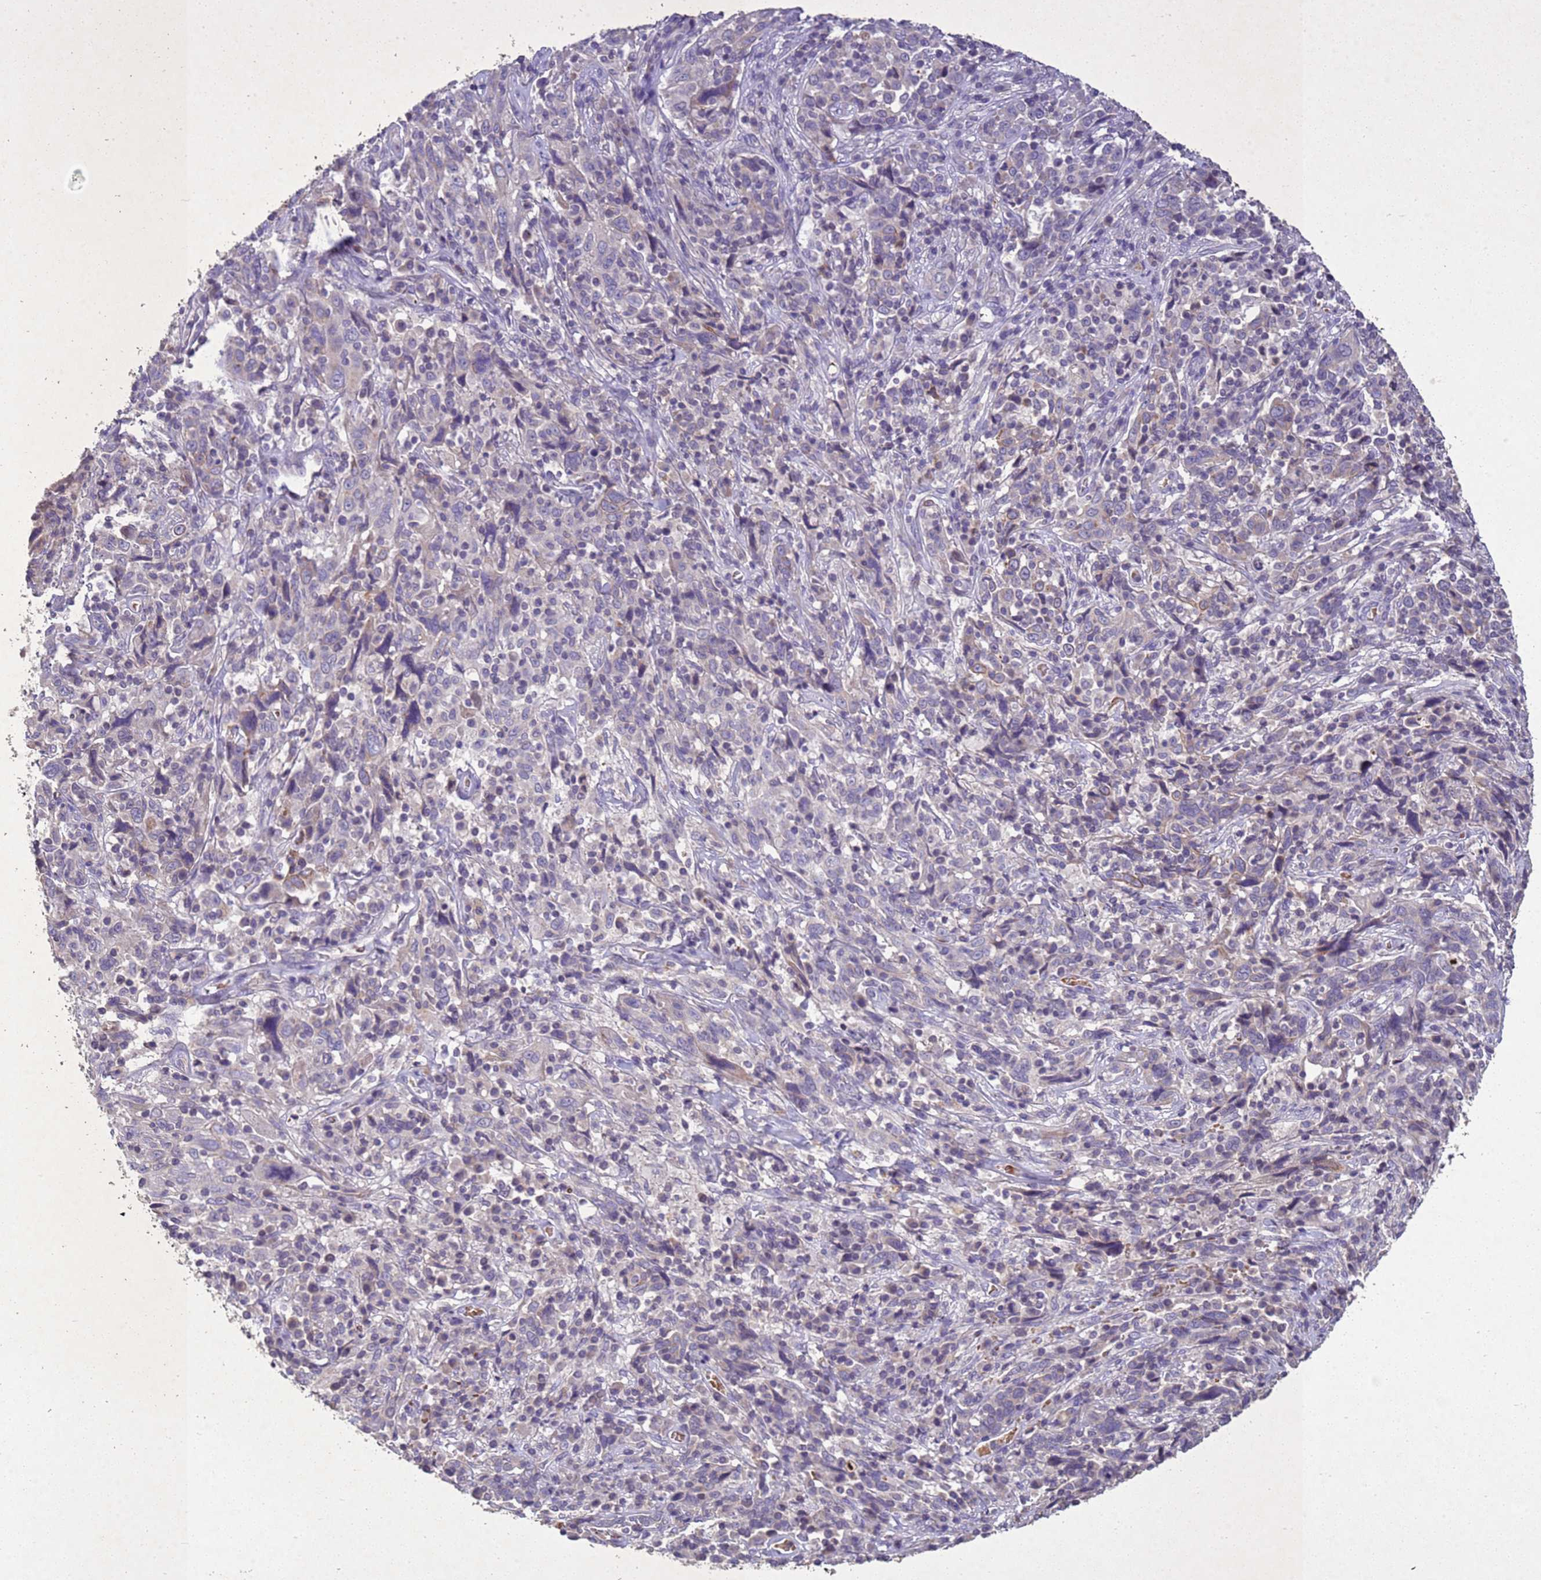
{"staining": {"intensity": "negative", "quantity": "none", "location": "none"}, "tissue": "cervical cancer", "cell_type": "Tumor cells", "image_type": "cancer", "snomed": [{"axis": "morphology", "description": "Squamous cell carcinoma, NOS"}, {"axis": "topography", "description": "Cervix"}], "caption": "Immunohistochemistry (IHC) micrograph of cervical cancer (squamous cell carcinoma) stained for a protein (brown), which exhibits no staining in tumor cells. The staining was performed using DAB (3,3'-diaminobenzidine) to visualize the protein expression in brown, while the nuclei were stained in blue with hematoxylin (Magnification: 20x).", "gene": "NLRP11", "patient": {"sex": "female", "age": 46}}